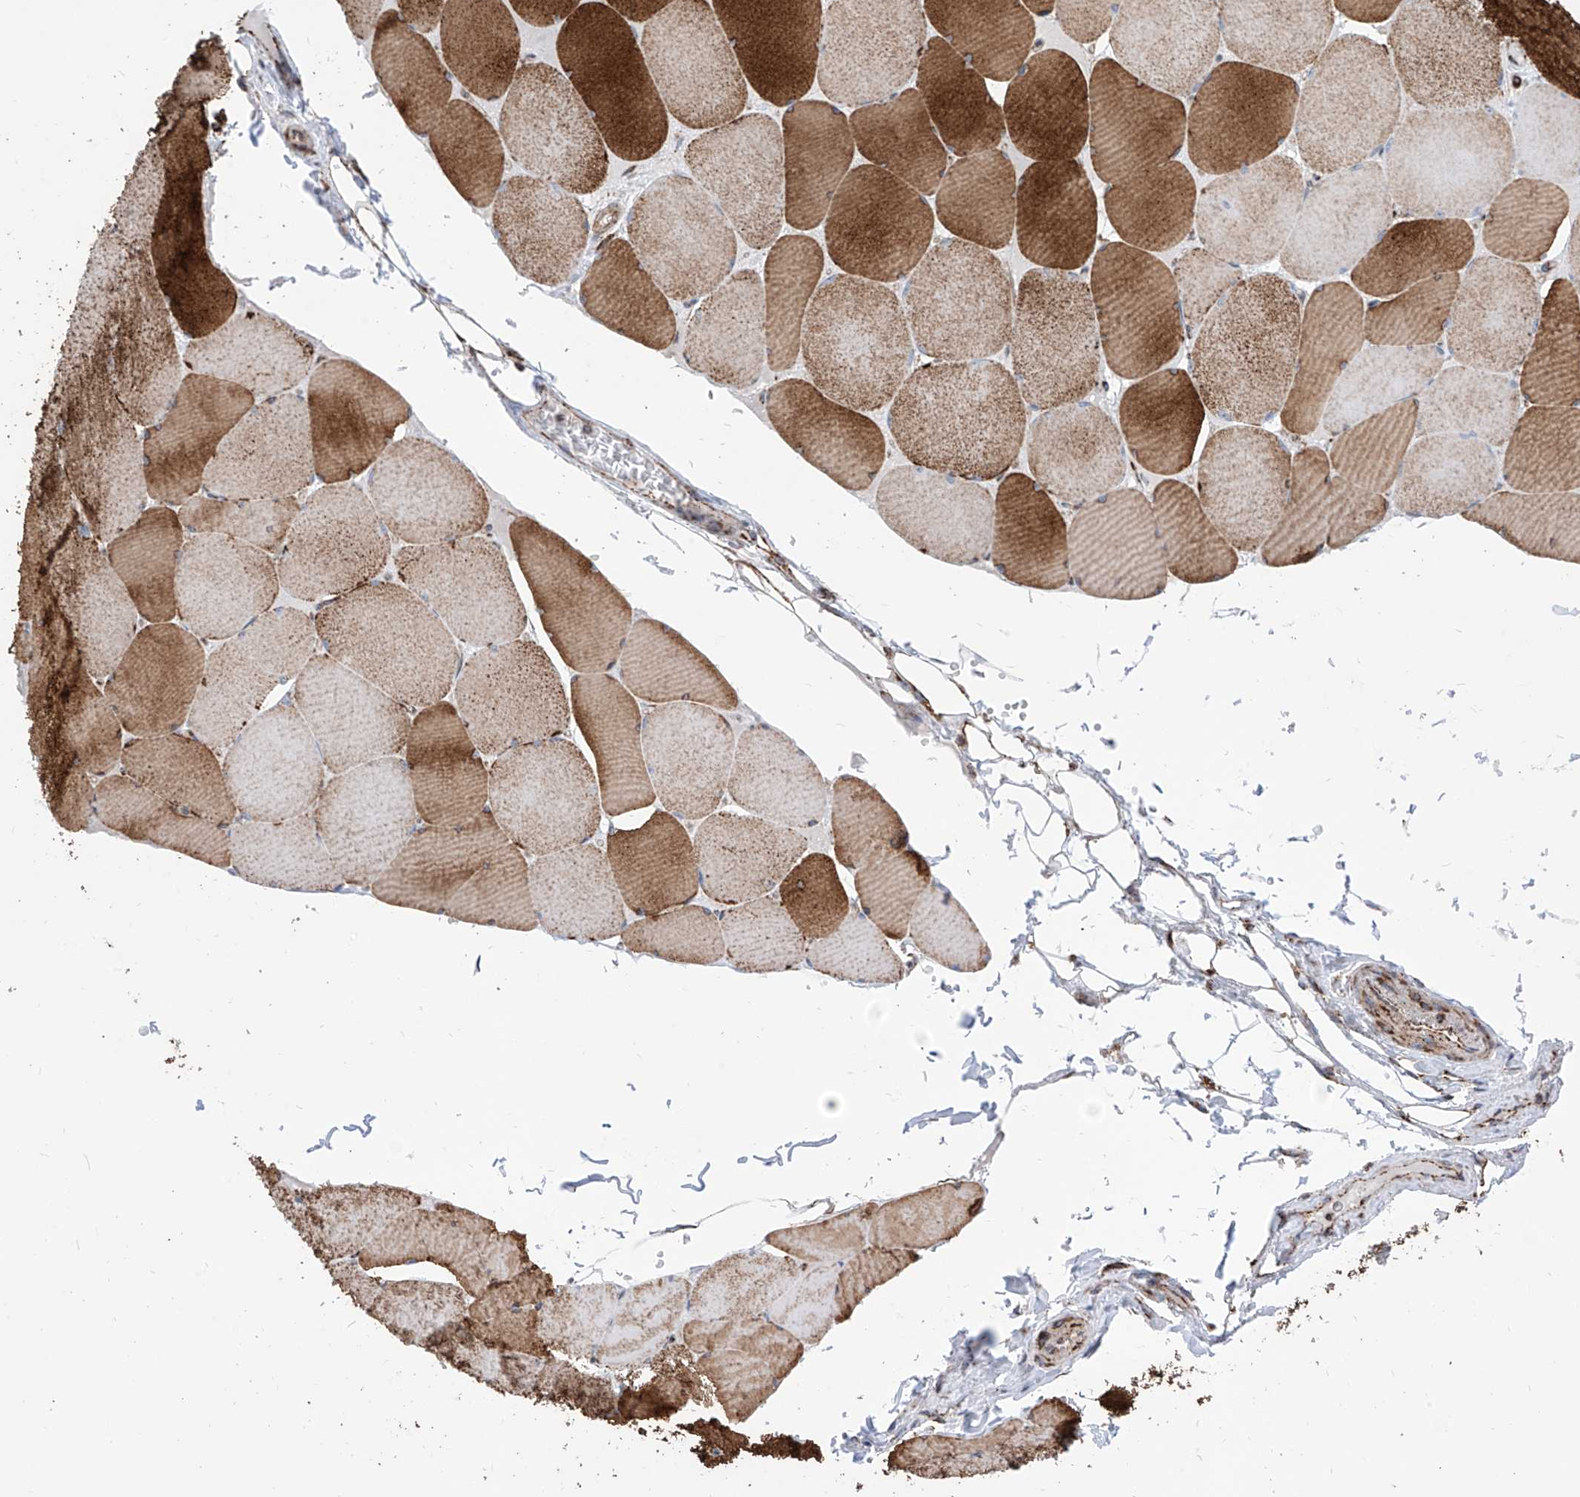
{"staining": {"intensity": "strong", "quantity": "25%-75%", "location": "cytoplasmic/membranous"}, "tissue": "skeletal muscle", "cell_type": "Myocytes", "image_type": "normal", "snomed": [{"axis": "morphology", "description": "Normal tissue, NOS"}, {"axis": "topography", "description": "Skeletal muscle"}, {"axis": "topography", "description": "Head-Neck"}], "caption": "DAB (3,3'-diaminobenzidine) immunohistochemical staining of benign human skeletal muscle demonstrates strong cytoplasmic/membranous protein staining in about 25%-75% of myocytes.", "gene": "COX5B", "patient": {"sex": "male", "age": 66}}